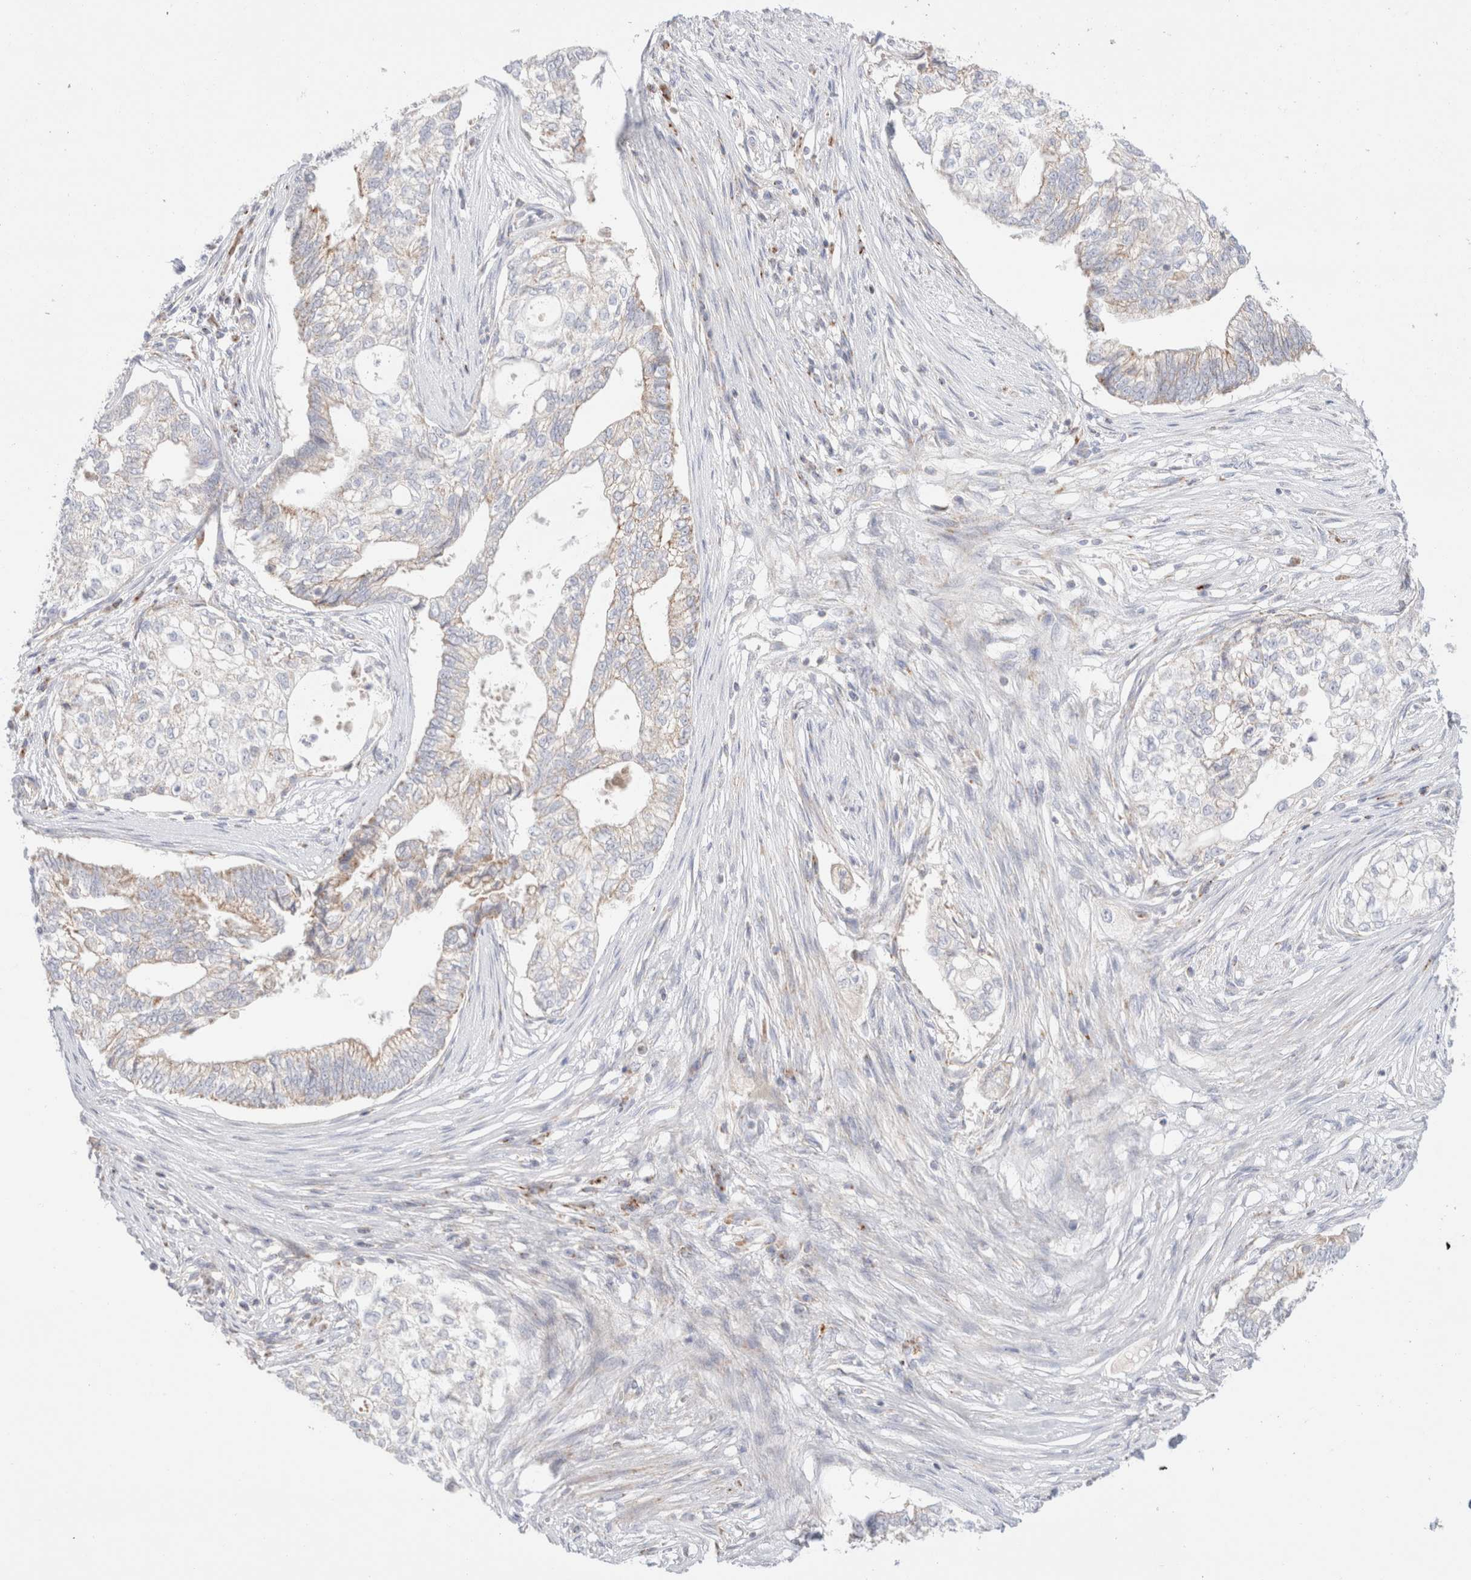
{"staining": {"intensity": "weak", "quantity": "<25%", "location": "cytoplasmic/membranous"}, "tissue": "pancreatic cancer", "cell_type": "Tumor cells", "image_type": "cancer", "snomed": [{"axis": "morphology", "description": "Adenocarcinoma, NOS"}, {"axis": "topography", "description": "Pancreas"}], "caption": "Immunohistochemical staining of pancreatic cancer (adenocarcinoma) displays no significant expression in tumor cells.", "gene": "ATP6V1C1", "patient": {"sex": "male", "age": 72}}